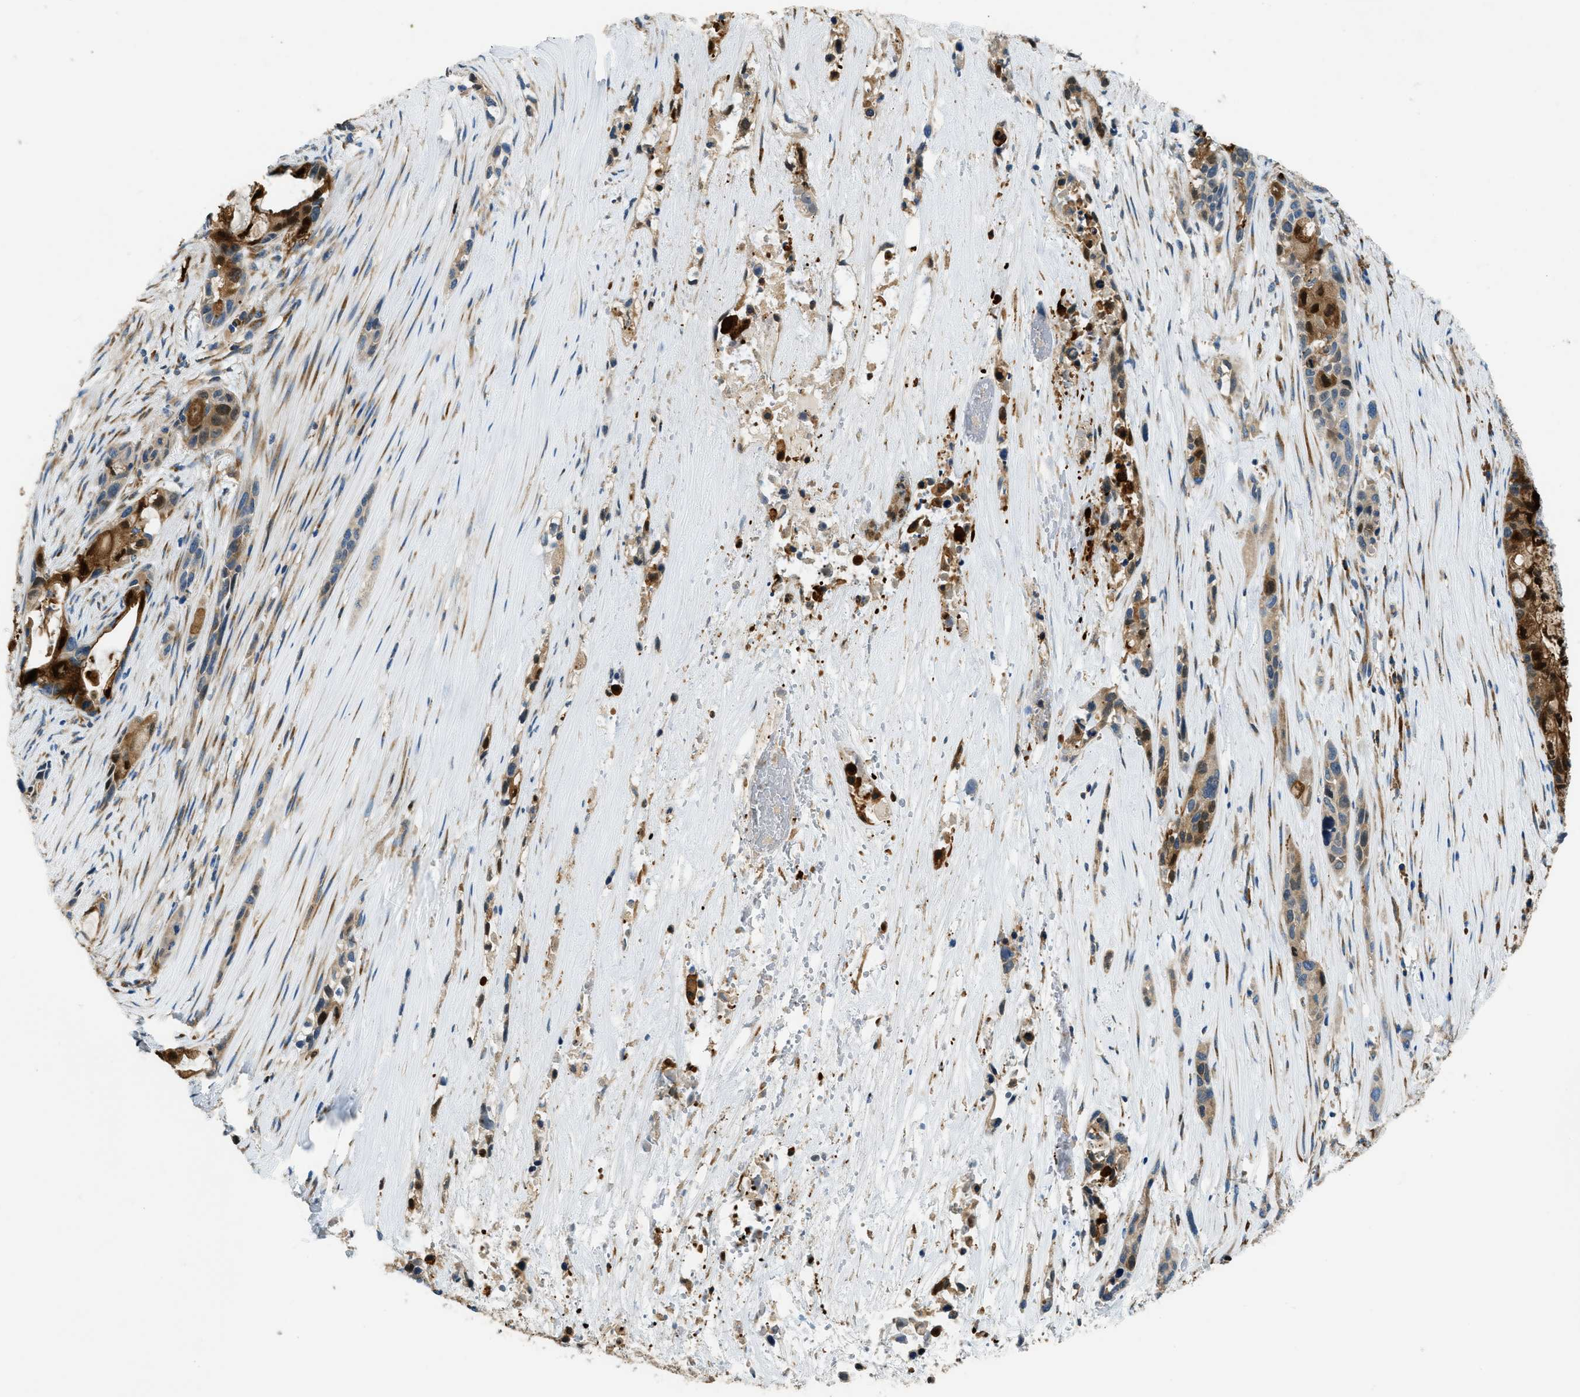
{"staining": {"intensity": "strong", "quantity": ">75%", "location": "cytoplasmic/membranous,nuclear"}, "tissue": "pancreatic cancer", "cell_type": "Tumor cells", "image_type": "cancer", "snomed": [{"axis": "morphology", "description": "Adenocarcinoma, NOS"}, {"axis": "topography", "description": "Pancreas"}], "caption": "Pancreatic cancer was stained to show a protein in brown. There is high levels of strong cytoplasmic/membranous and nuclear positivity in about >75% of tumor cells.", "gene": "GIMAP8", "patient": {"sex": "male", "age": 53}}